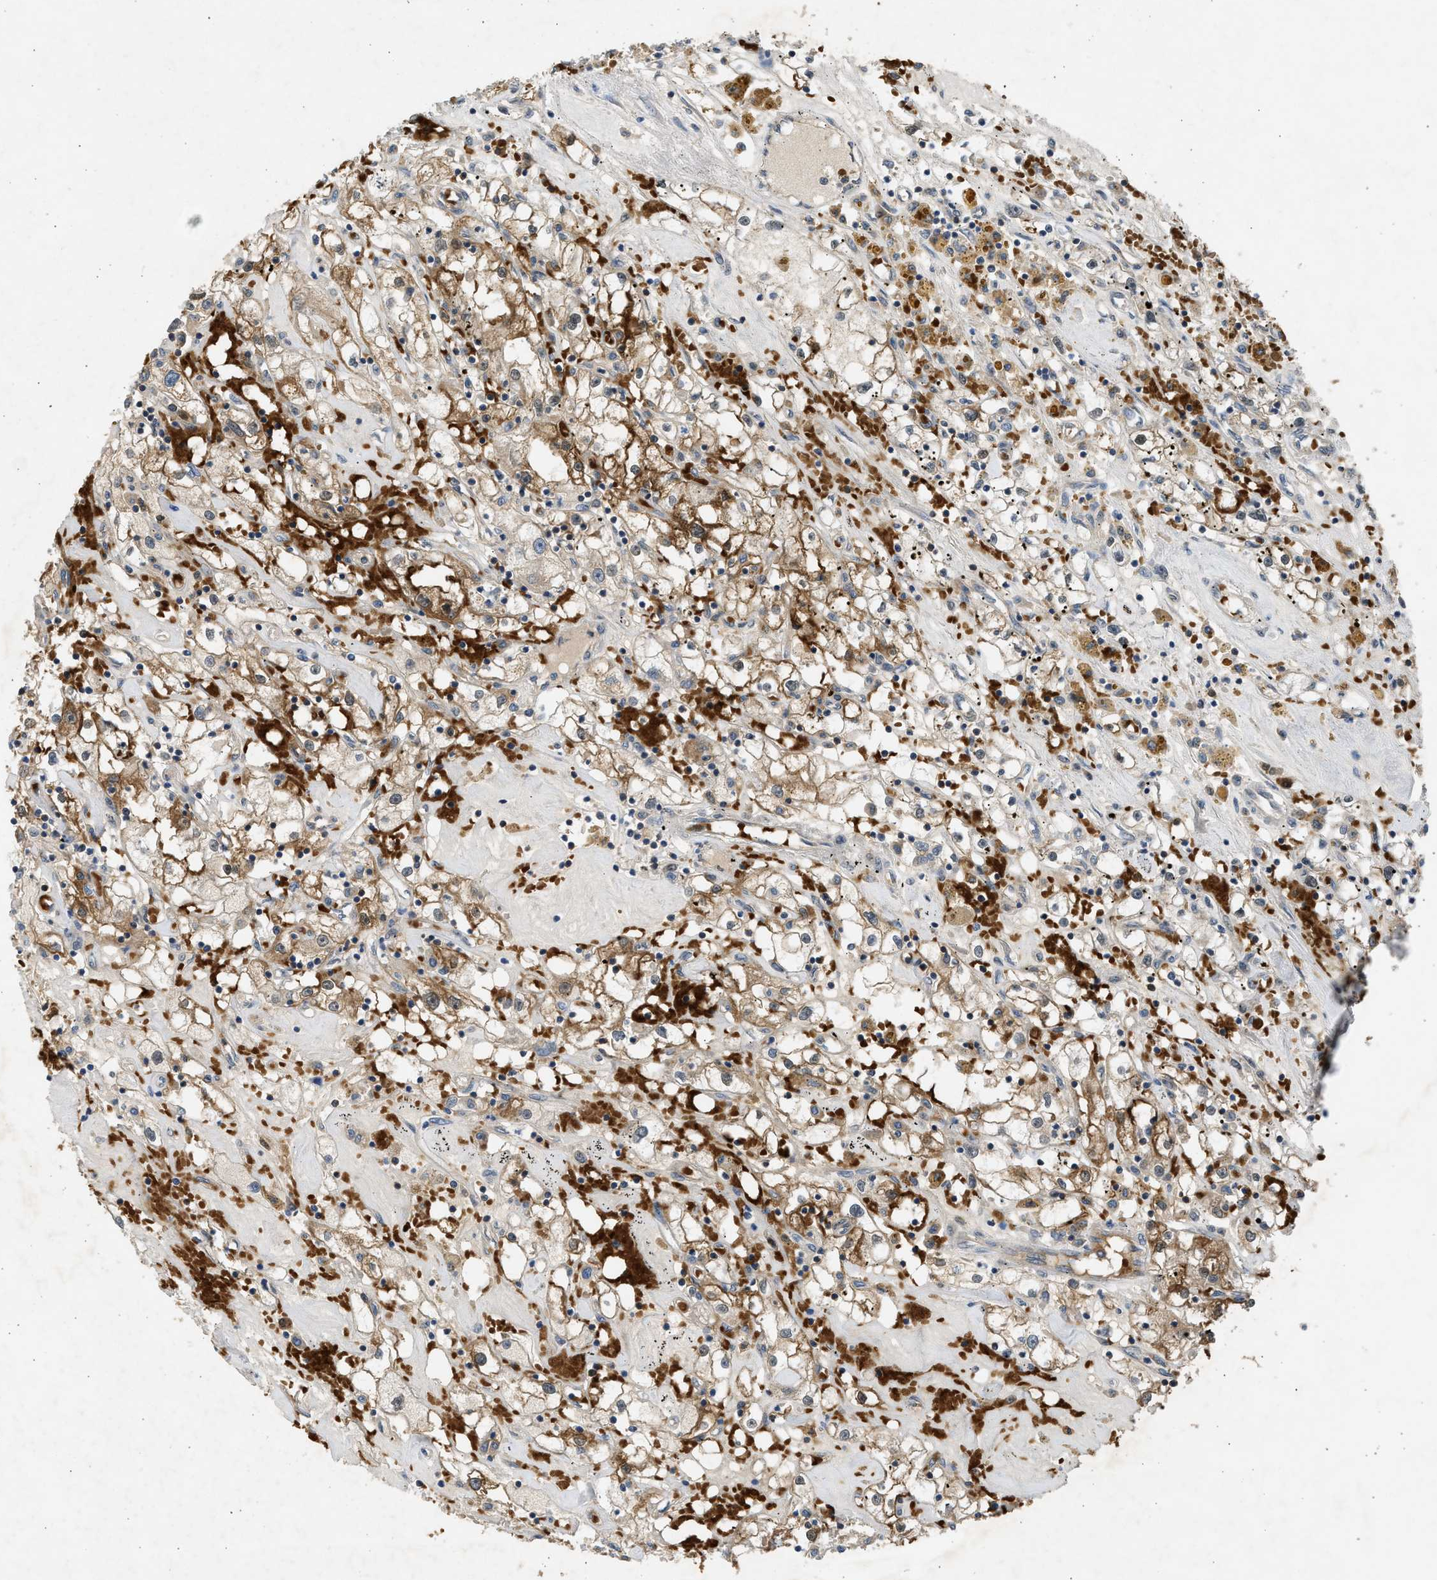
{"staining": {"intensity": "moderate", "quantity": ">75%", "location": "cytoplasmic/membranous"}, "tissue": "renal cancer", "cell_type": "Tumor cells", "image_type": "cancer", "snomed": [{"axis": "morphology", "description": "Adenocarcinoma, NOS"}, {"axis": "topography", "description": "Kidney"}], "caption": "The immunohistochemical stain shows moderate cytoplasmic/membranous staining in tumor cells of renal adenocarcinoma tissue.", "gene": "MAPK7", "patient": {"sex": "male", "age": 56}}